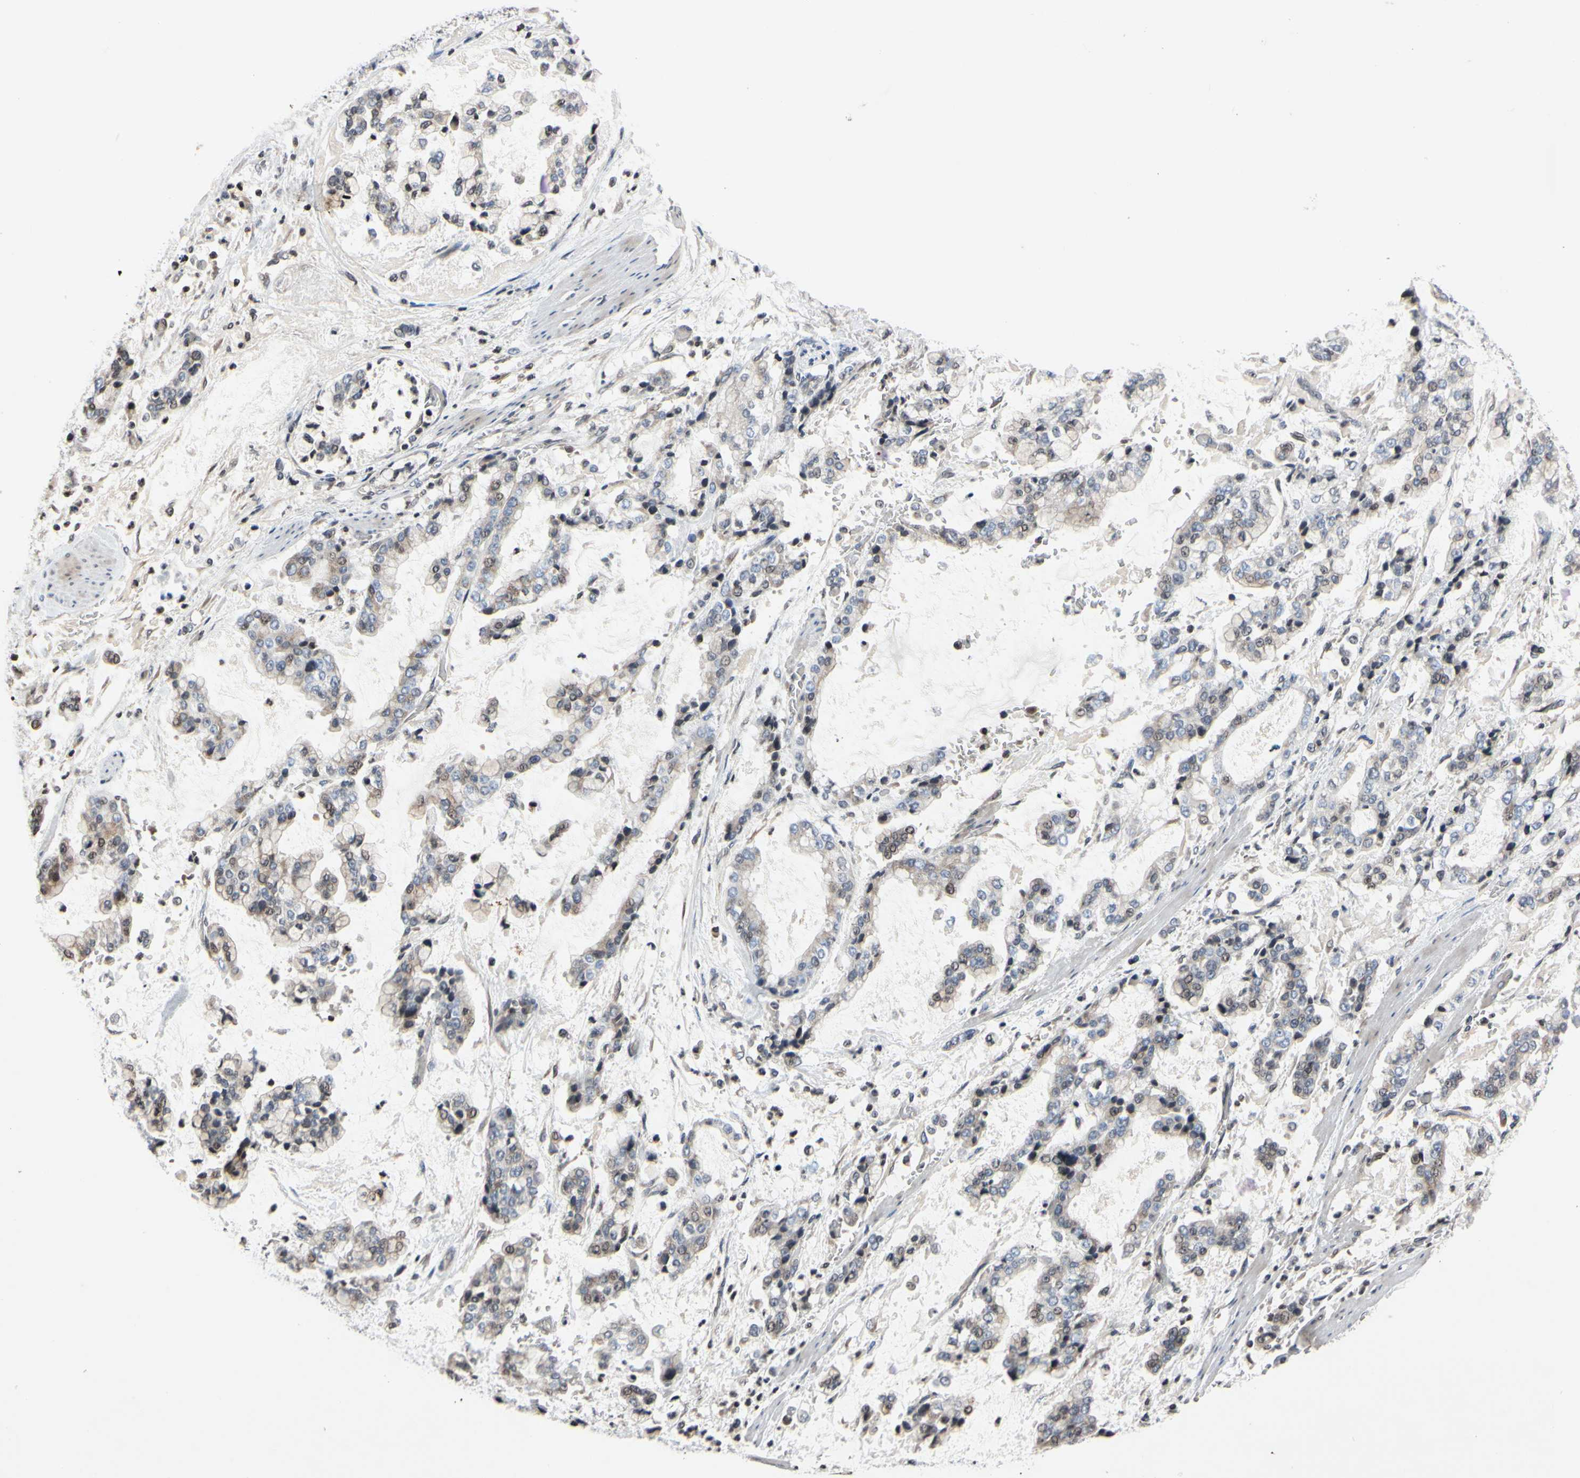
{"staining": {"intensity": "moderate", "quantity": "<25%", "location": "nuclear"}, "tissue": "stomach cancer", "cell_type": "Tumor cells", "image_type": "cancer", "snomed": [{"axis": "morphology", "description": "Normal tissue, NOS"}, {"axis": "morphology", "description": "Adenocarcinoma, NOS"}, {"axis": "topography", "description": "Stomach, upper"}, {"axis": "topography", "description": "Stomach"}], "caption": "Moderate nuclear staining is seen in about <25% of tumor cells in adenocarcinoma (stomach).", "gene": "ARG1", "patient": {"sex": "male", "age": 76}}